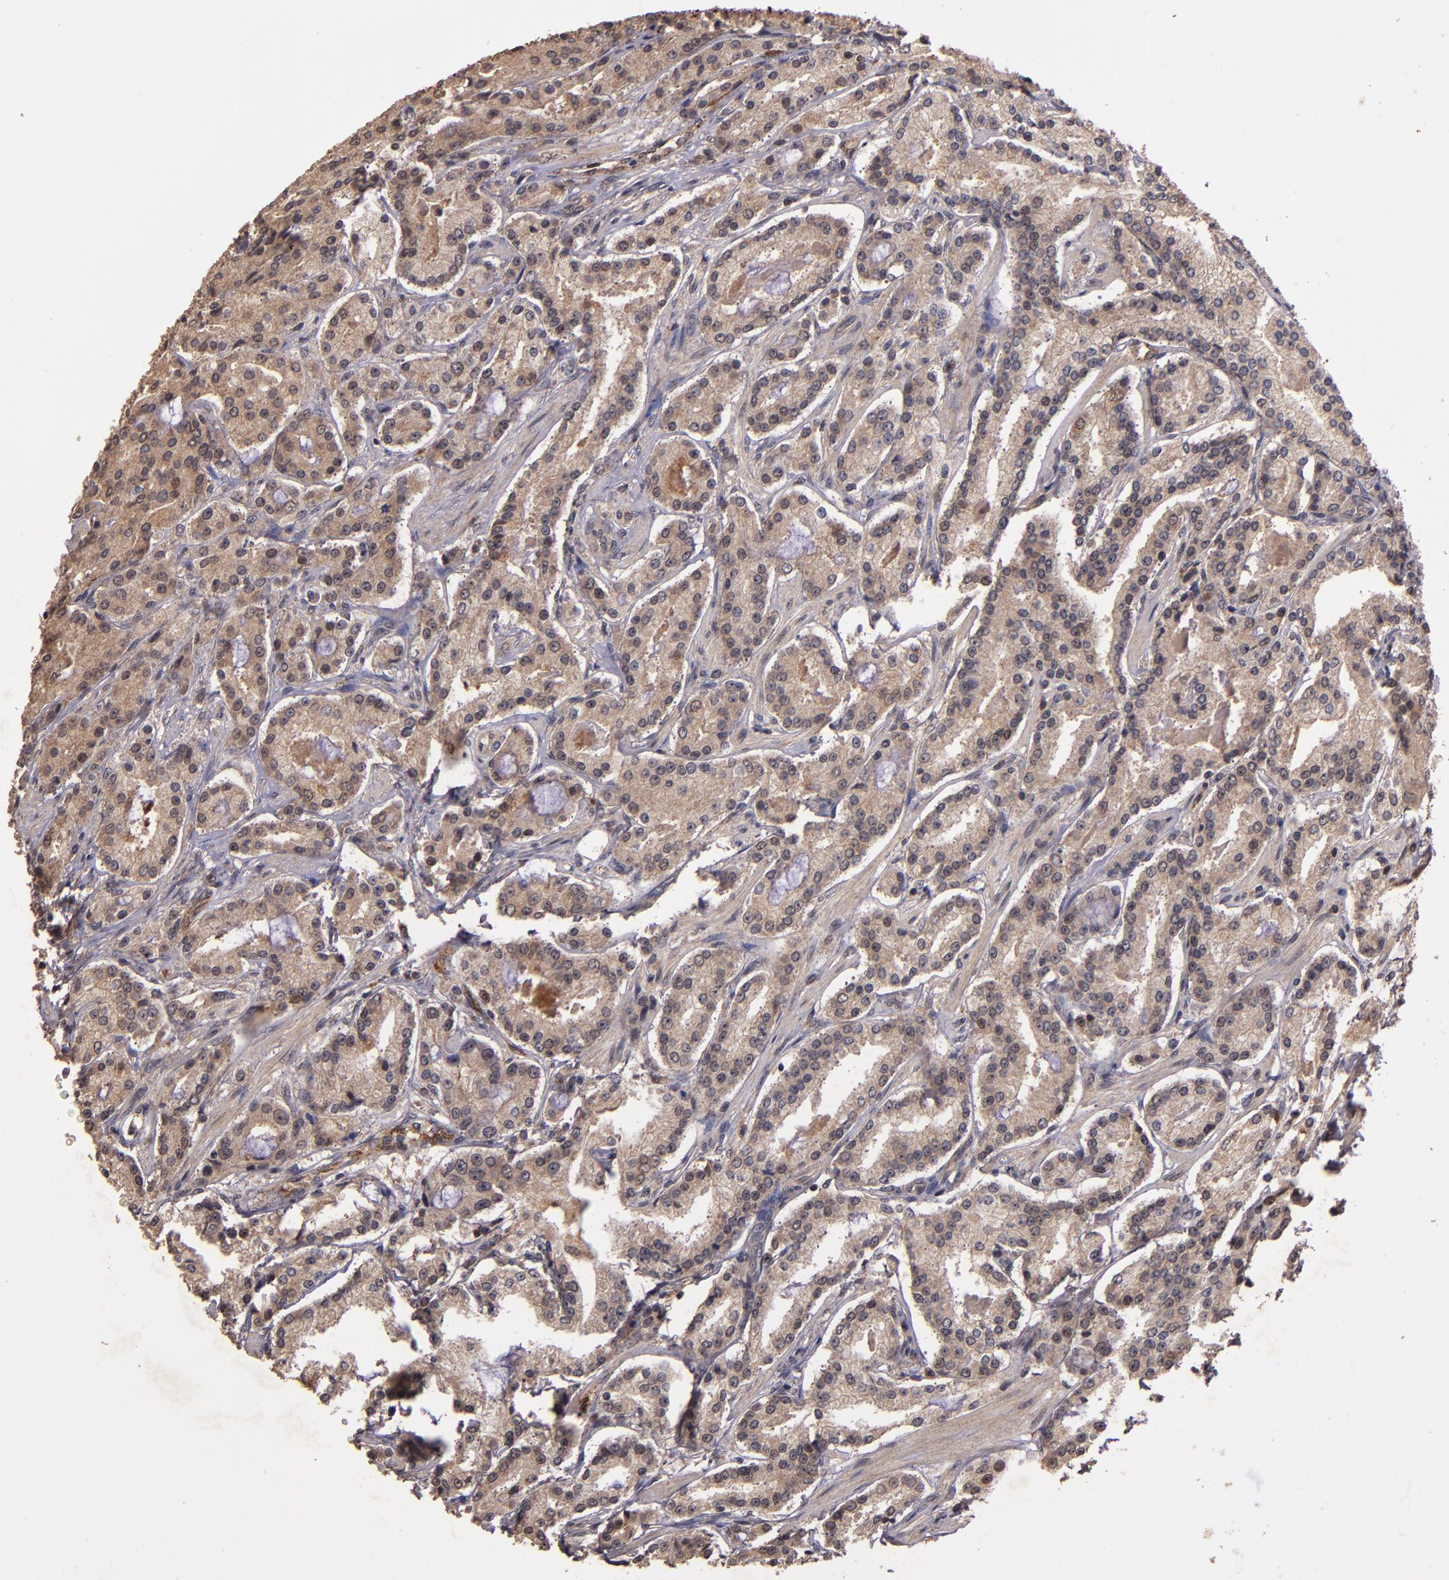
{"staining": {"intensity": "moderate", "quantity": ">75%", "location": "cytoplasmic/membranous"}, "tissue": "prostate cancer", "cell_type": "Tumor cells", "image_type": "cancer", "snomed": [{"axis": "morphology", "description": "Adenocarcinoma, Medium grade"}, {"axis": "topography", "description": "Prostate"}], "caption": "Immunohistochemistry (DAB (3,3'-diaminobenzidine)) staining of prostate adenocarcinoma (medium-grade) exhibits moderate cytoplasmic/membranous protein expression in approximately >75% of tumor cells. (DAB (3,3'-diaminobenzidine) = brown stain, brightfield microscopy at high magnification).", "gene": "RIOK3", "patient": {"sex": "male", "age": 72}}